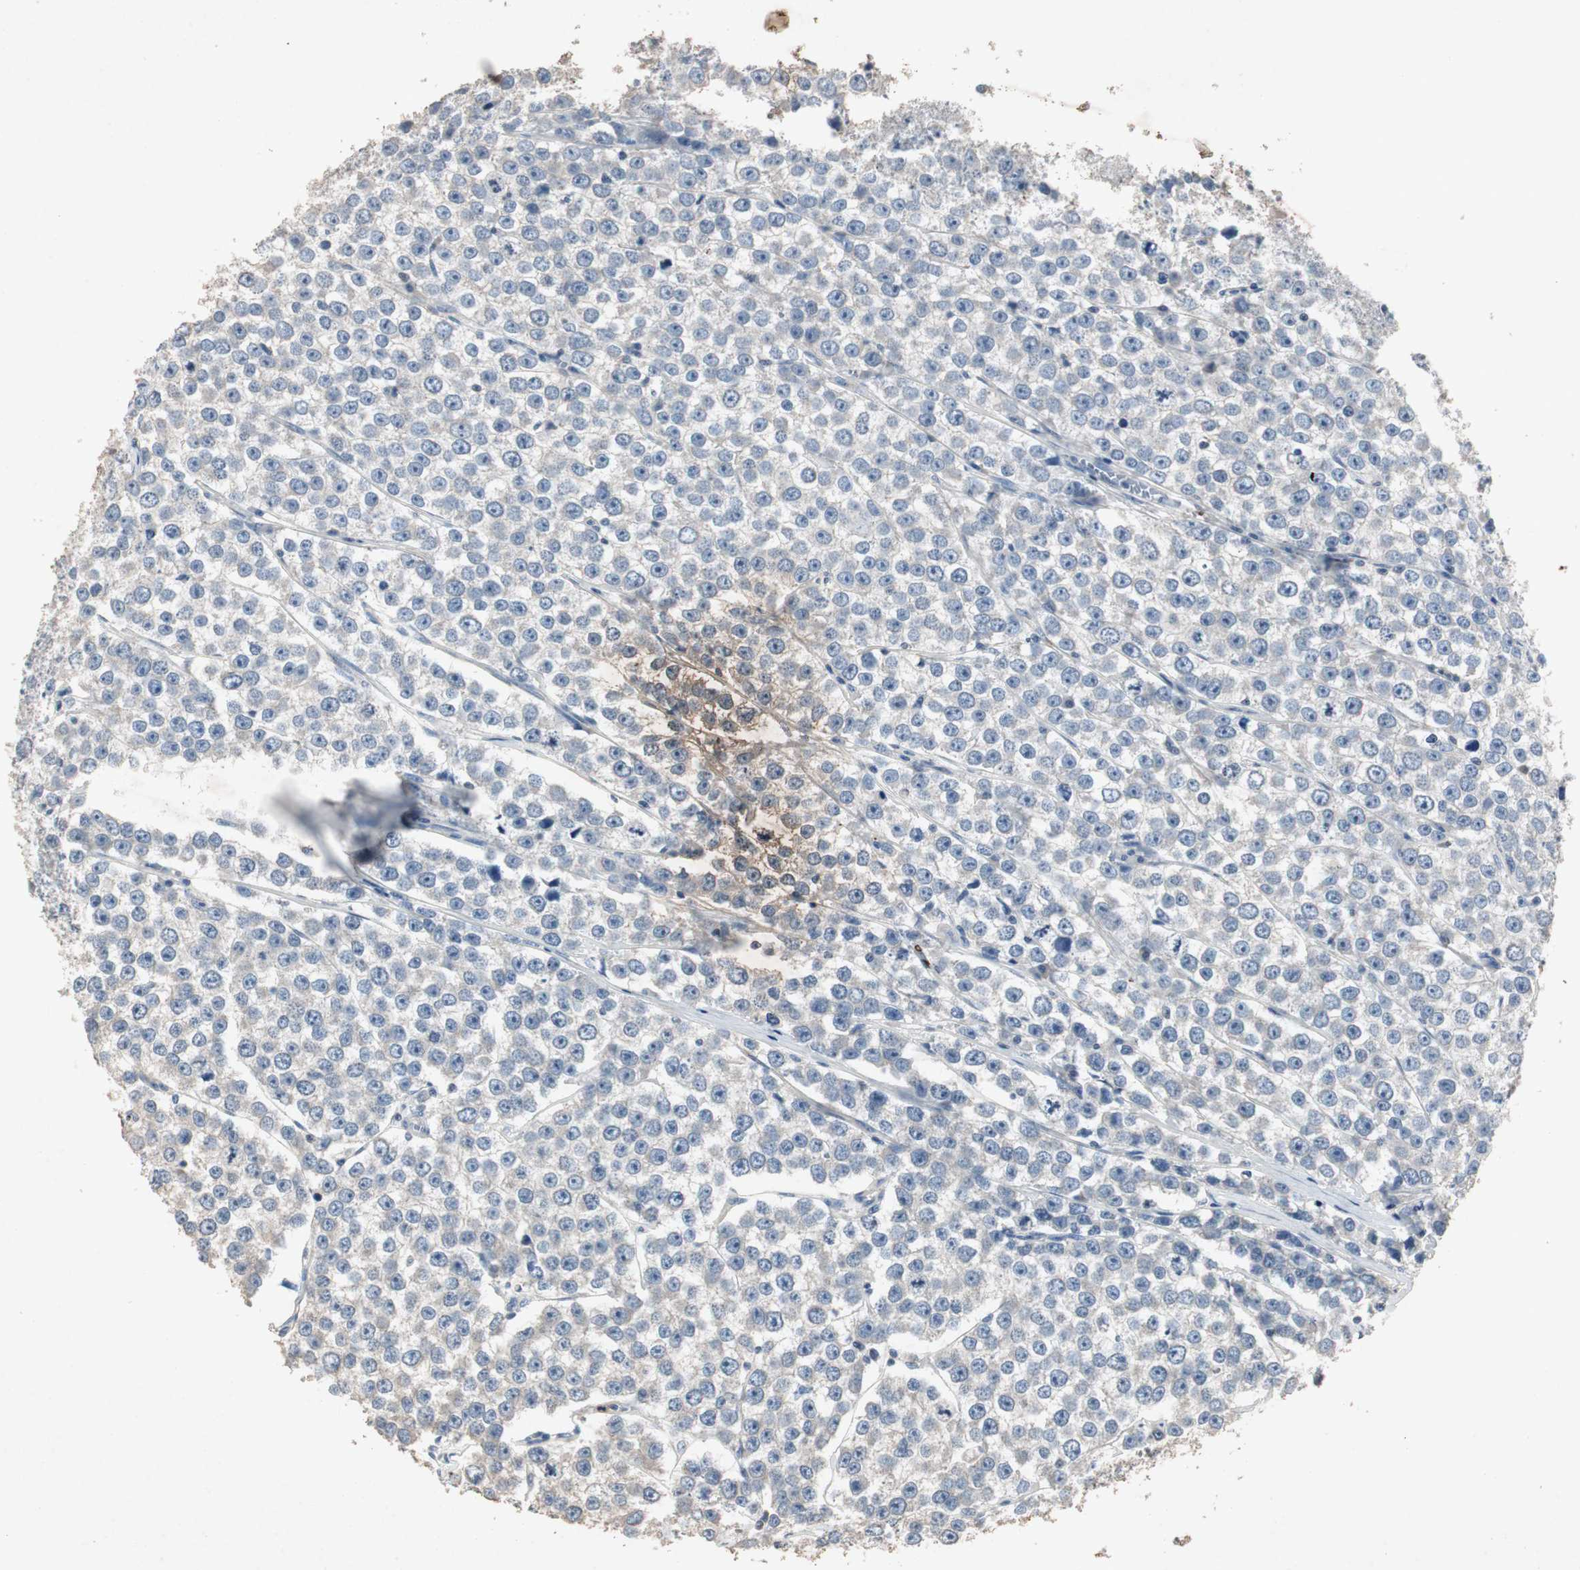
{"staining": {"intensity": "negative", "quantity": "none", "location": "none"}, "tissue": "testis cancer", "cell_type": "Tumor cells", "image_type": "cancer", "snomed": [{"axis": "morphology", "description": "Seminoma, NOS"}, {"axis": "morphology", "description": "Carcinoma, Embryonal, NOS"}, {"axis": "topography", "description": "Testis"}], "caption": "Testis cancer was stained to show a protein in brown. There is no significant staining in tumor cells.", "gene": "ADNP2", "patient": {"sex": "male", "age": 52}}